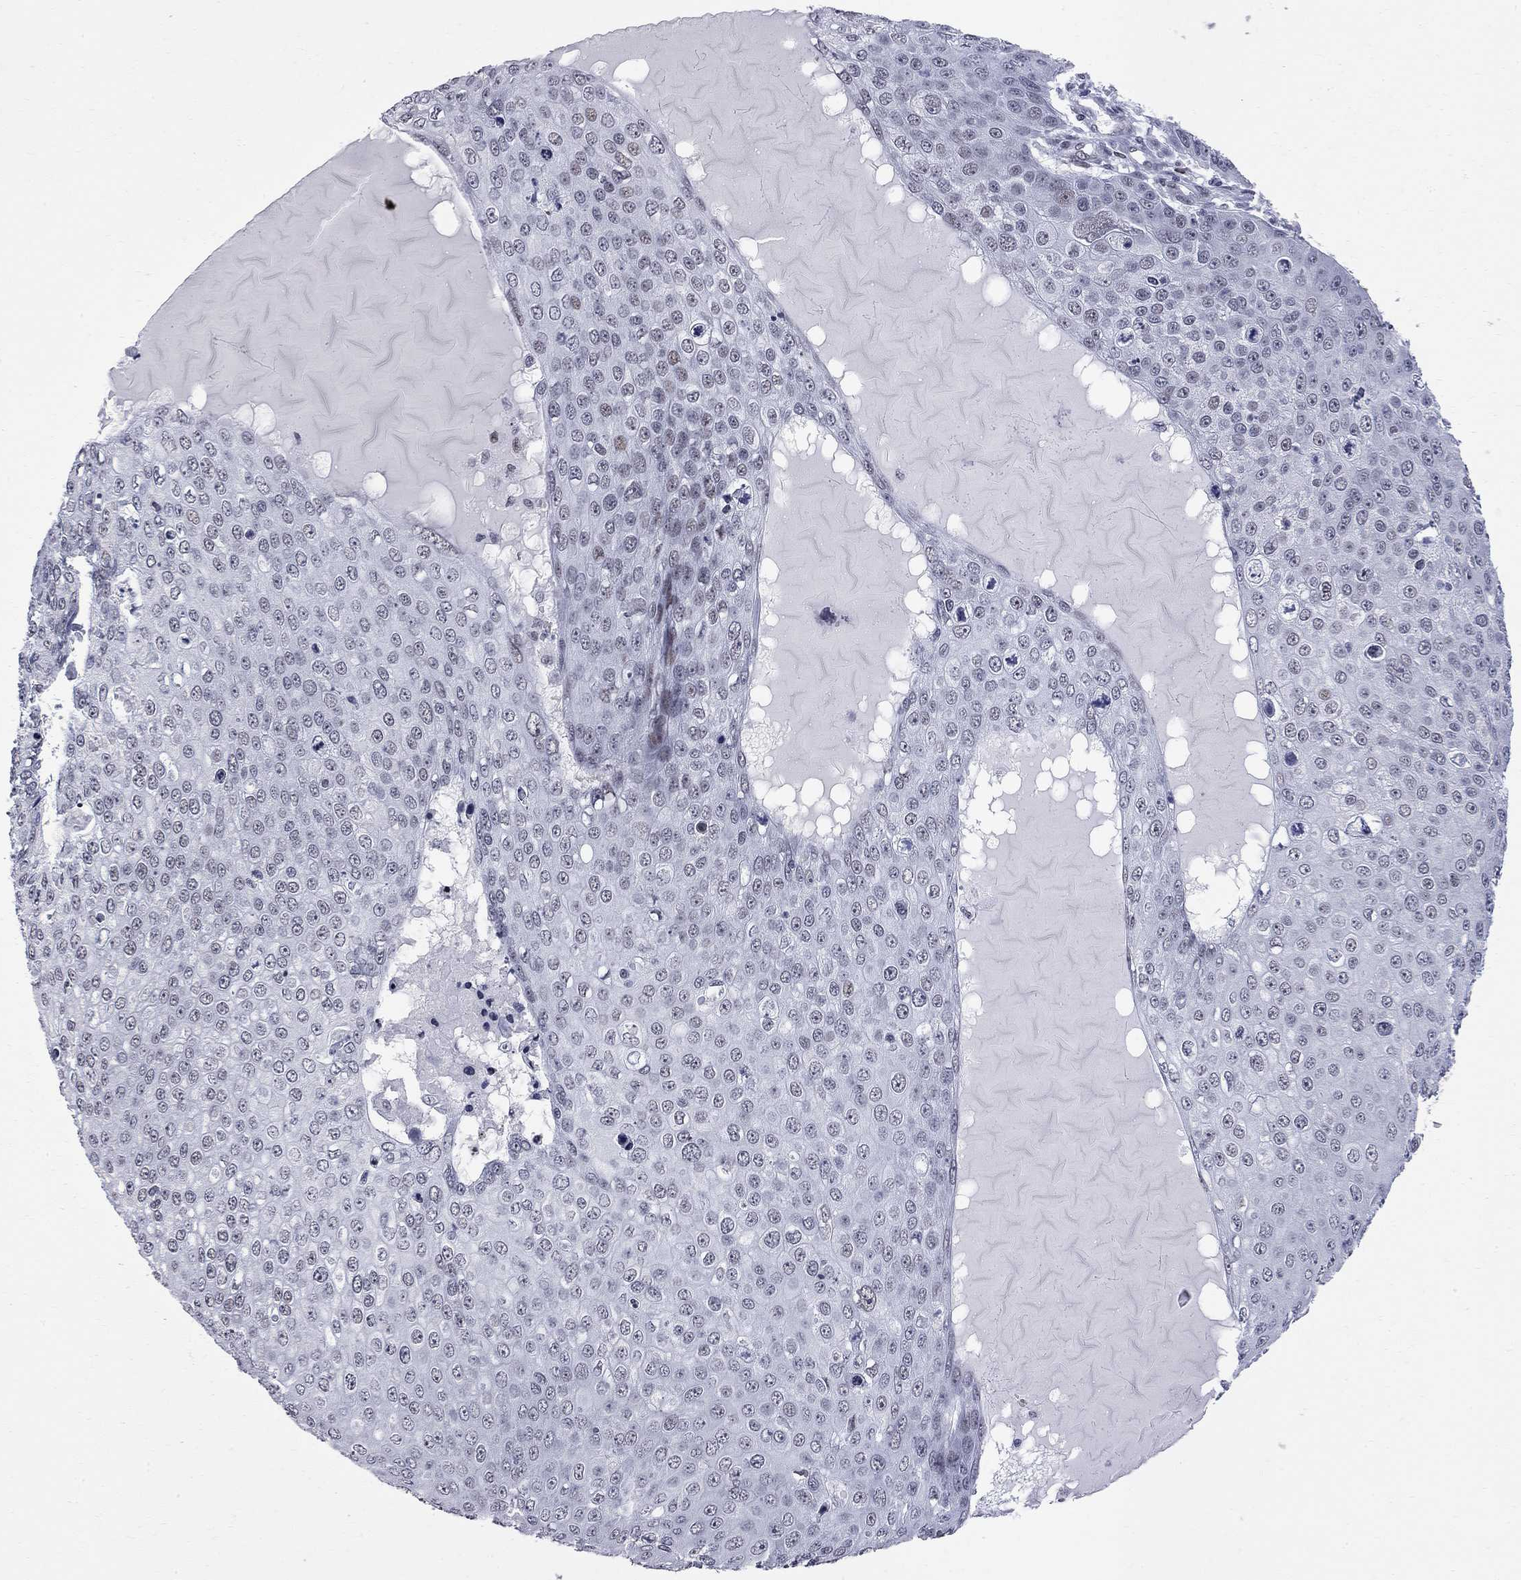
{"staining": {"intensity": "weak", "quantity": "<25%", "location": "nuclear"}, "tissue": "skin cancer", "cell_type": "Tumor cells", "image_type": "cancer", "snomed": [{"axis": "morphology", "description": "Squamous cell carcinoma, NOS"}, {"axis": "topography", "description": "Skin"}], "caption": "Immunohistochemistry of skin cancer (squamous cell carcinoma) exhibits no expression in tumor cells.", "gene": "ZBTB47", "patient": {"sex": "male", "age": 71}}